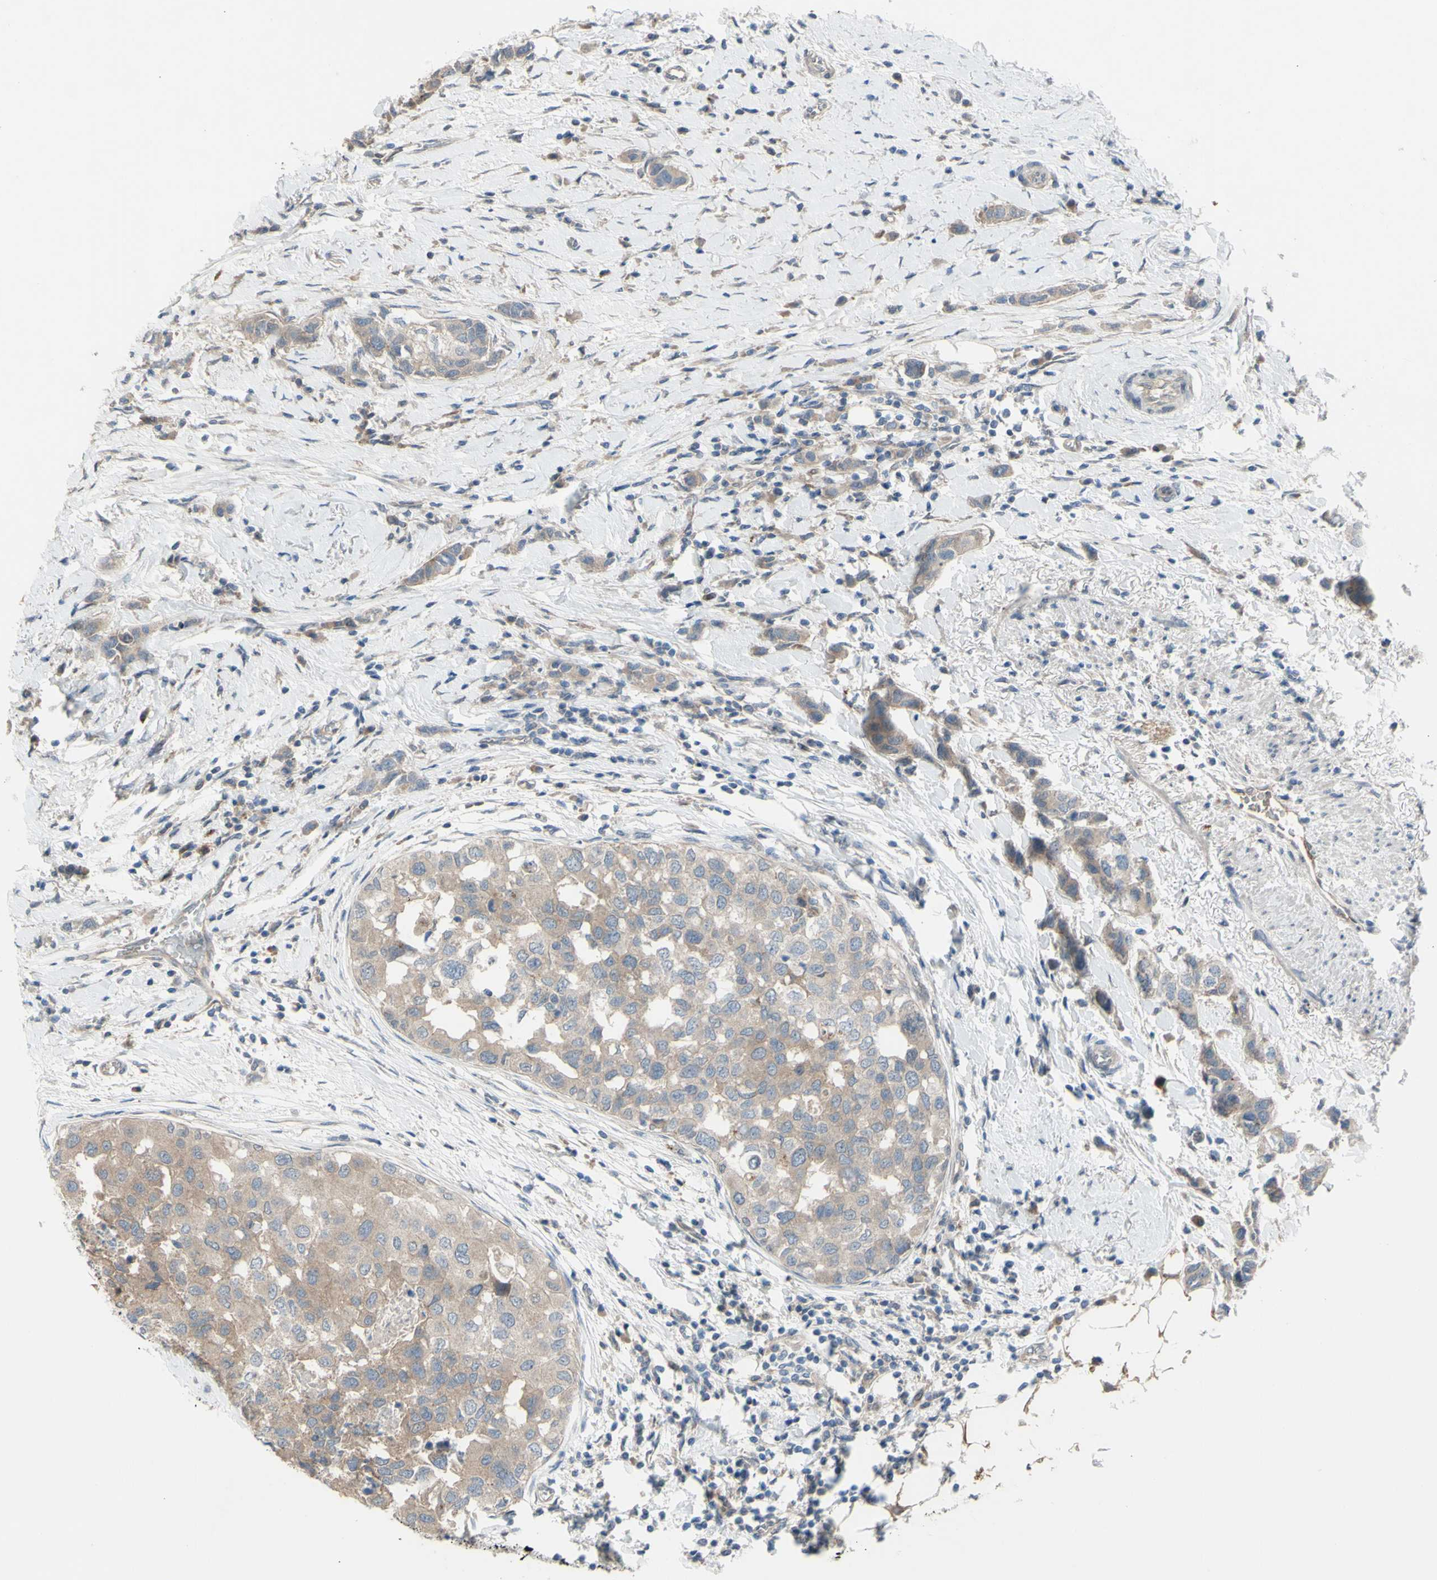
{"staining": {"intensity": "weak", "quantity": ">75%", "location": "cytoplasmic/membranous"}, "tissue": "breast cancer", "cell_type": "Tumor cells", "image_type": "cancer", "snomed": [{"axis": "morphology", "description": "Normal tissue, NOS"}, {"axis": "morphology", "description": "Duct carcinoma"}, {"axis": "topography", "description": "Breast"}], "caption": "Weak cytoplasmic/membranous positivity is seen in about >75% of tumor cells in breast cancer (infiltrating ductal carcinoma).", "gene": "AFP", "patient": {"sex": "female", "age": 50}}